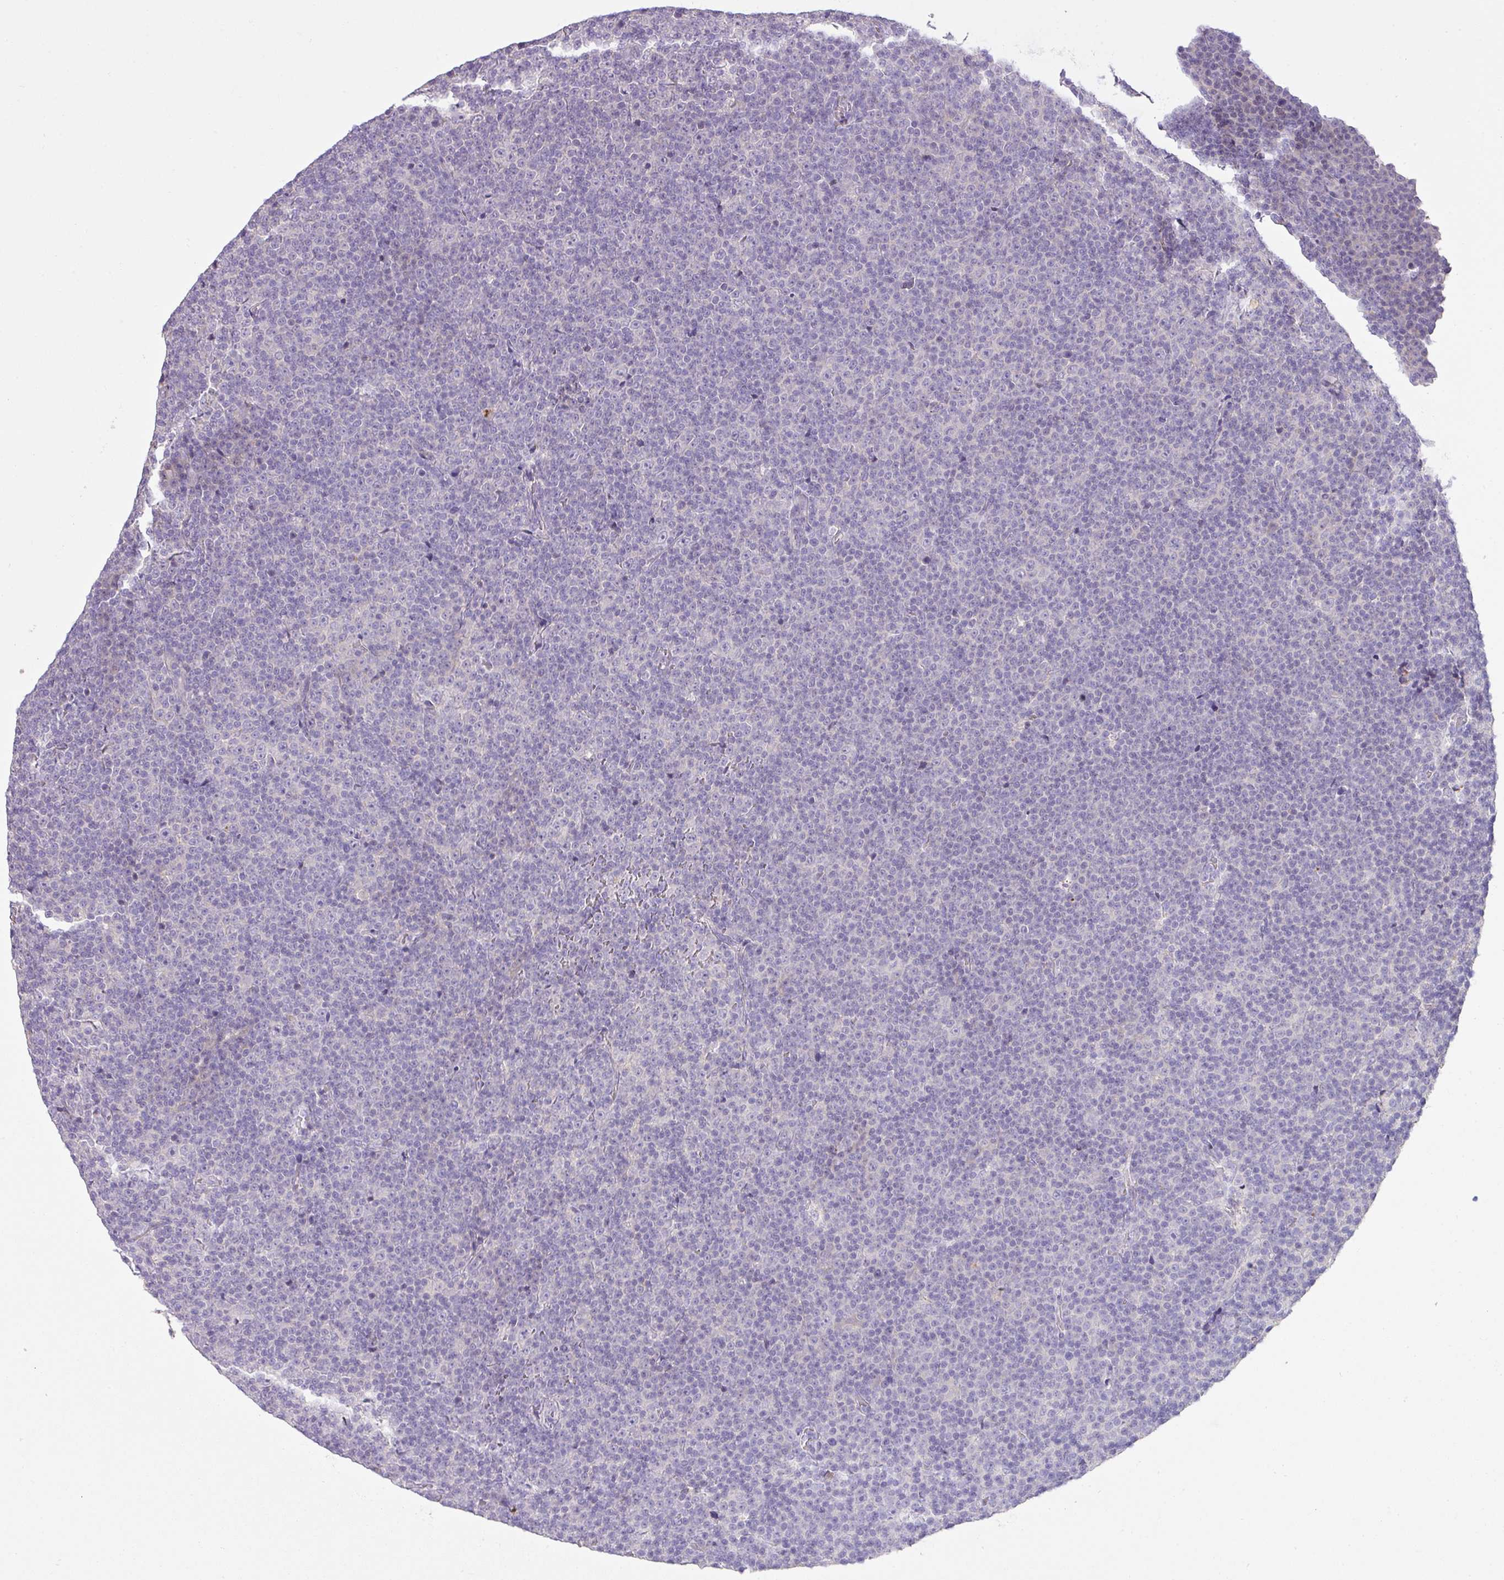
{"staining": {"intensity": "negative", "quantity": "none", "location": "none"}, "tissue": "lymphoma", "cell_type": "Tumor cells", "image_type": "cancer", "snomed": [{"axis": "morphology", "description": "Malignant lymphoma, non-Hodgkin's type, Low grade"}, {"axis": "topography", "description": "Lymph node"}], "caption": "IHC micrograph of neoplastic tissue: lymphoma stained with DAB (3,3'-diaminobenzidine) shows no significant protein staining in tumor cells. (DAB (3,3'-diaminobenzidine) IHC, high magnification).", "gene": "OR6C6", "patient": {"sex": "female", "age": 67}}